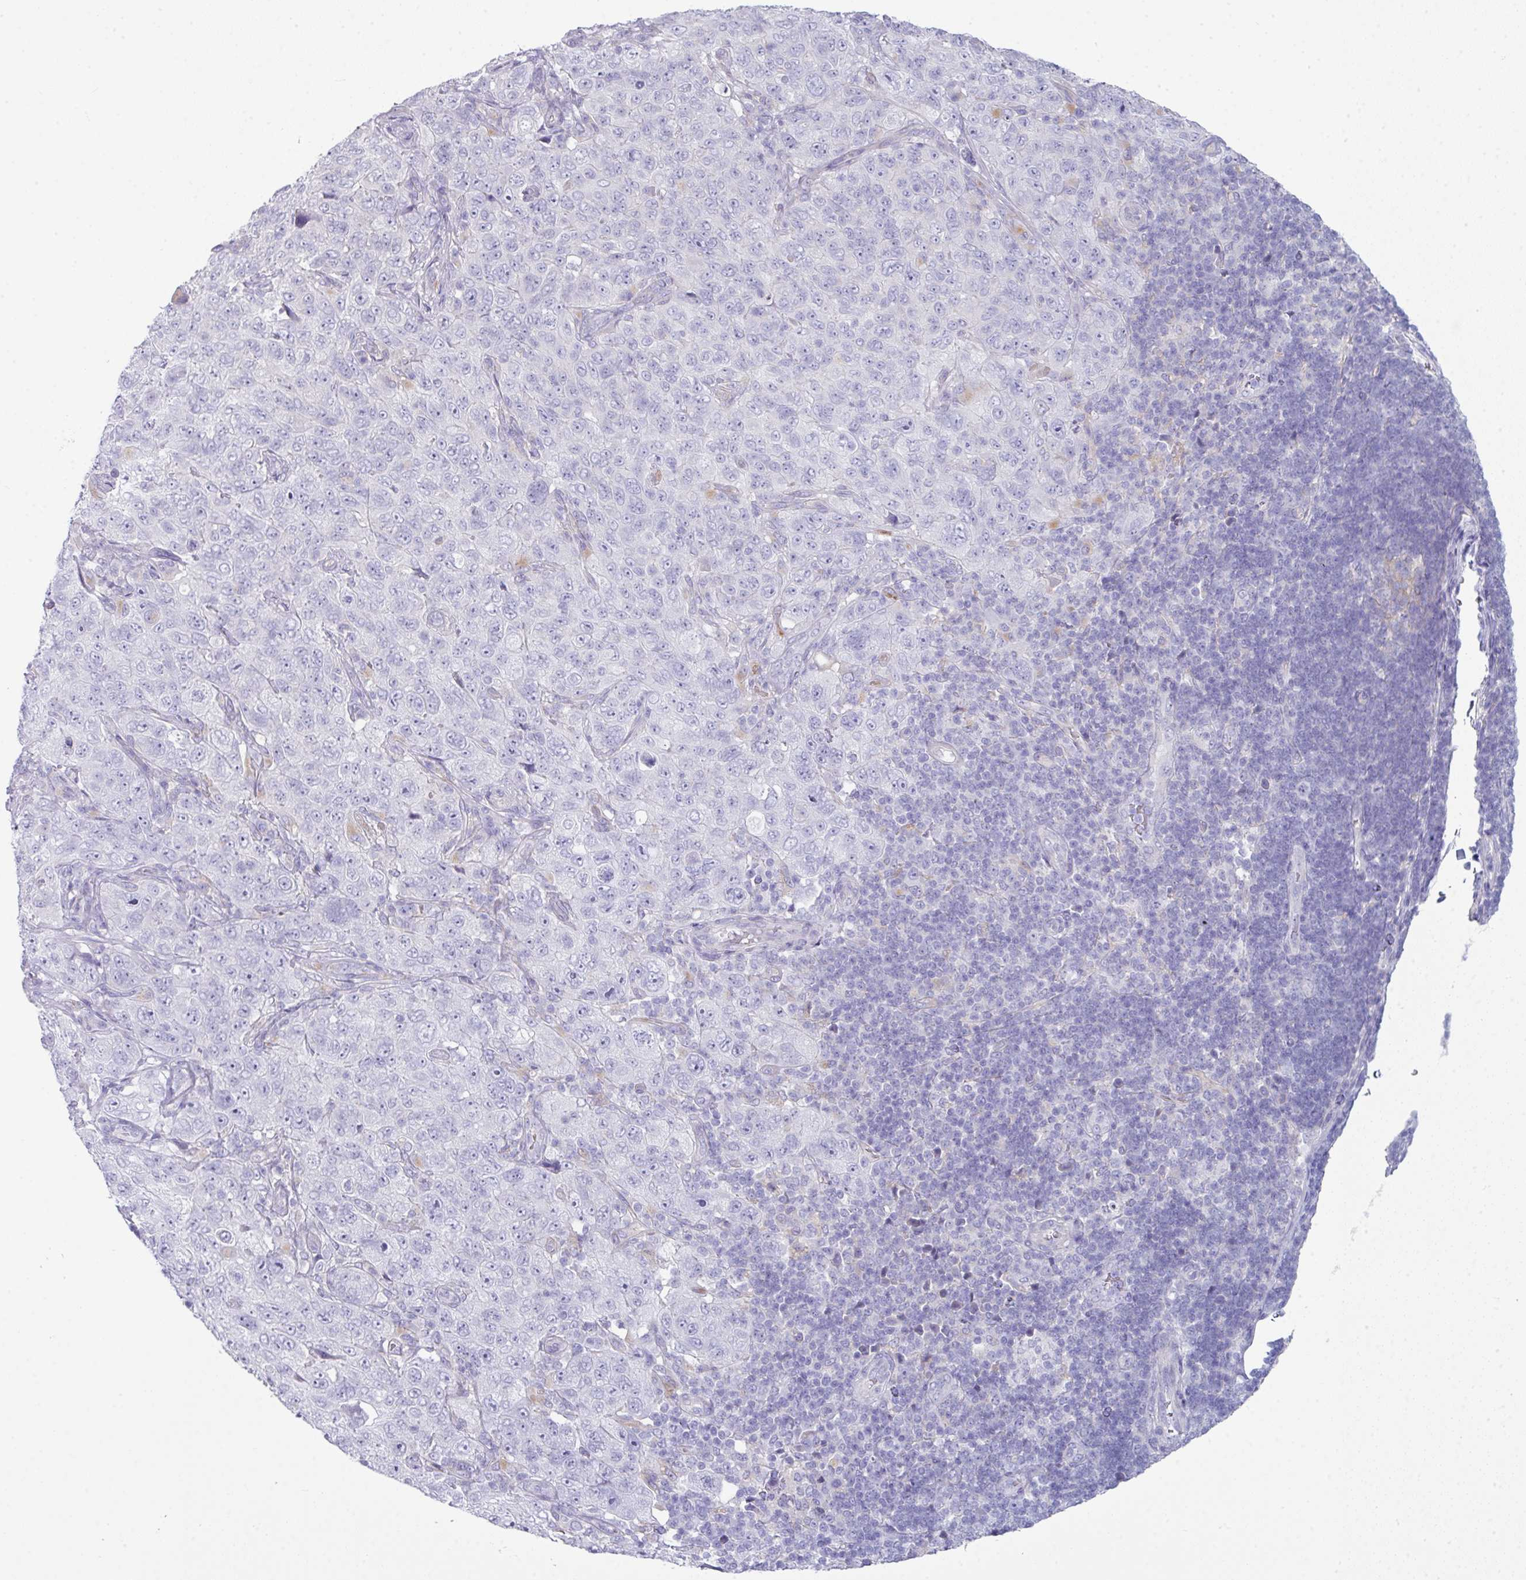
{"staining": {"intensity": "negative", "quantity": "none", "location": "none"}, "tissue": "pancreatic cancer", "cell_type": "Tumor cells", "image_type": "cancer", "snomed": [{"axis": "morphology", "description": "Adenocarcinoma, NOS"}, {"axis": "topography", "description": "Pancreas"}], "caption": "High magnification brightfield microscopy of pancreatic cancer stained with DAB (brown) and counterstained with hematoxylin (blue): tumor cells show no significant expression. (DAB (3,3'-diaminobenzidine) IHC, high magnification).", "gene": "ABCC5", "patient": {"sex": "male", "age": 68}}